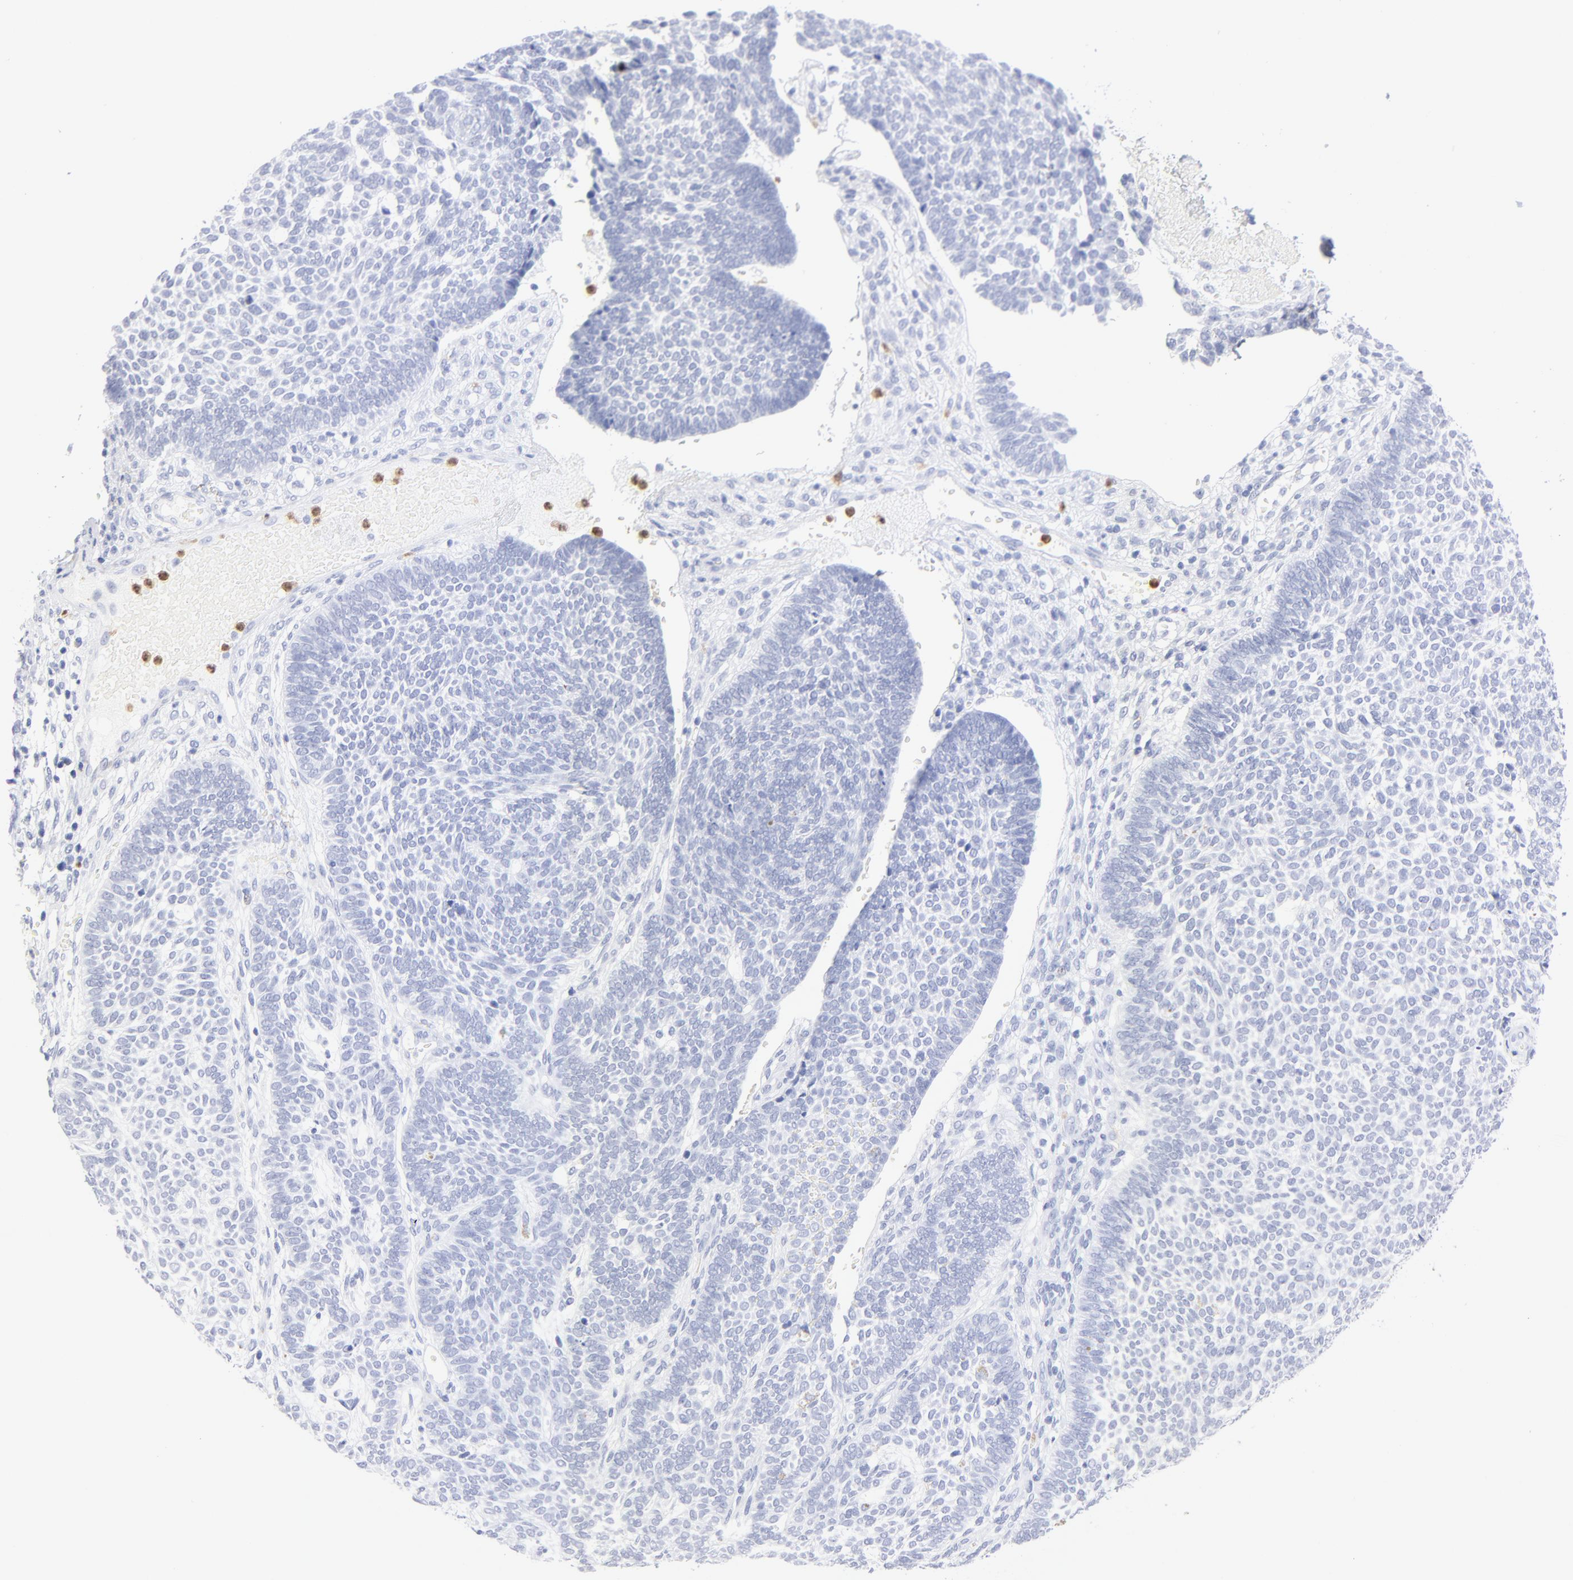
{"staining": {"intensity": "moderate", "quantity": "<25%", "location": "cytoplasmic/membranous,nuclear"}, "tissue": "skin cancer", "cell_type": "Tumor cells", "image_type": "cancer", "snomed": [{"axis": "morphology", "description": "Normal tissue, NOS"}, {"axis": "morphology", "description": "Basal cell carcinoma"}, {"axis": "topography", "description": "Skin"}], "caption": "An image of human basal cell carcinoma (skin) stained for a protein demonstrates moderate cytoplasmic/membranous and nuclear brown staining in tumor cells.", "gene": "ARG1", "patient": {"sex": "male", "age": 87}}